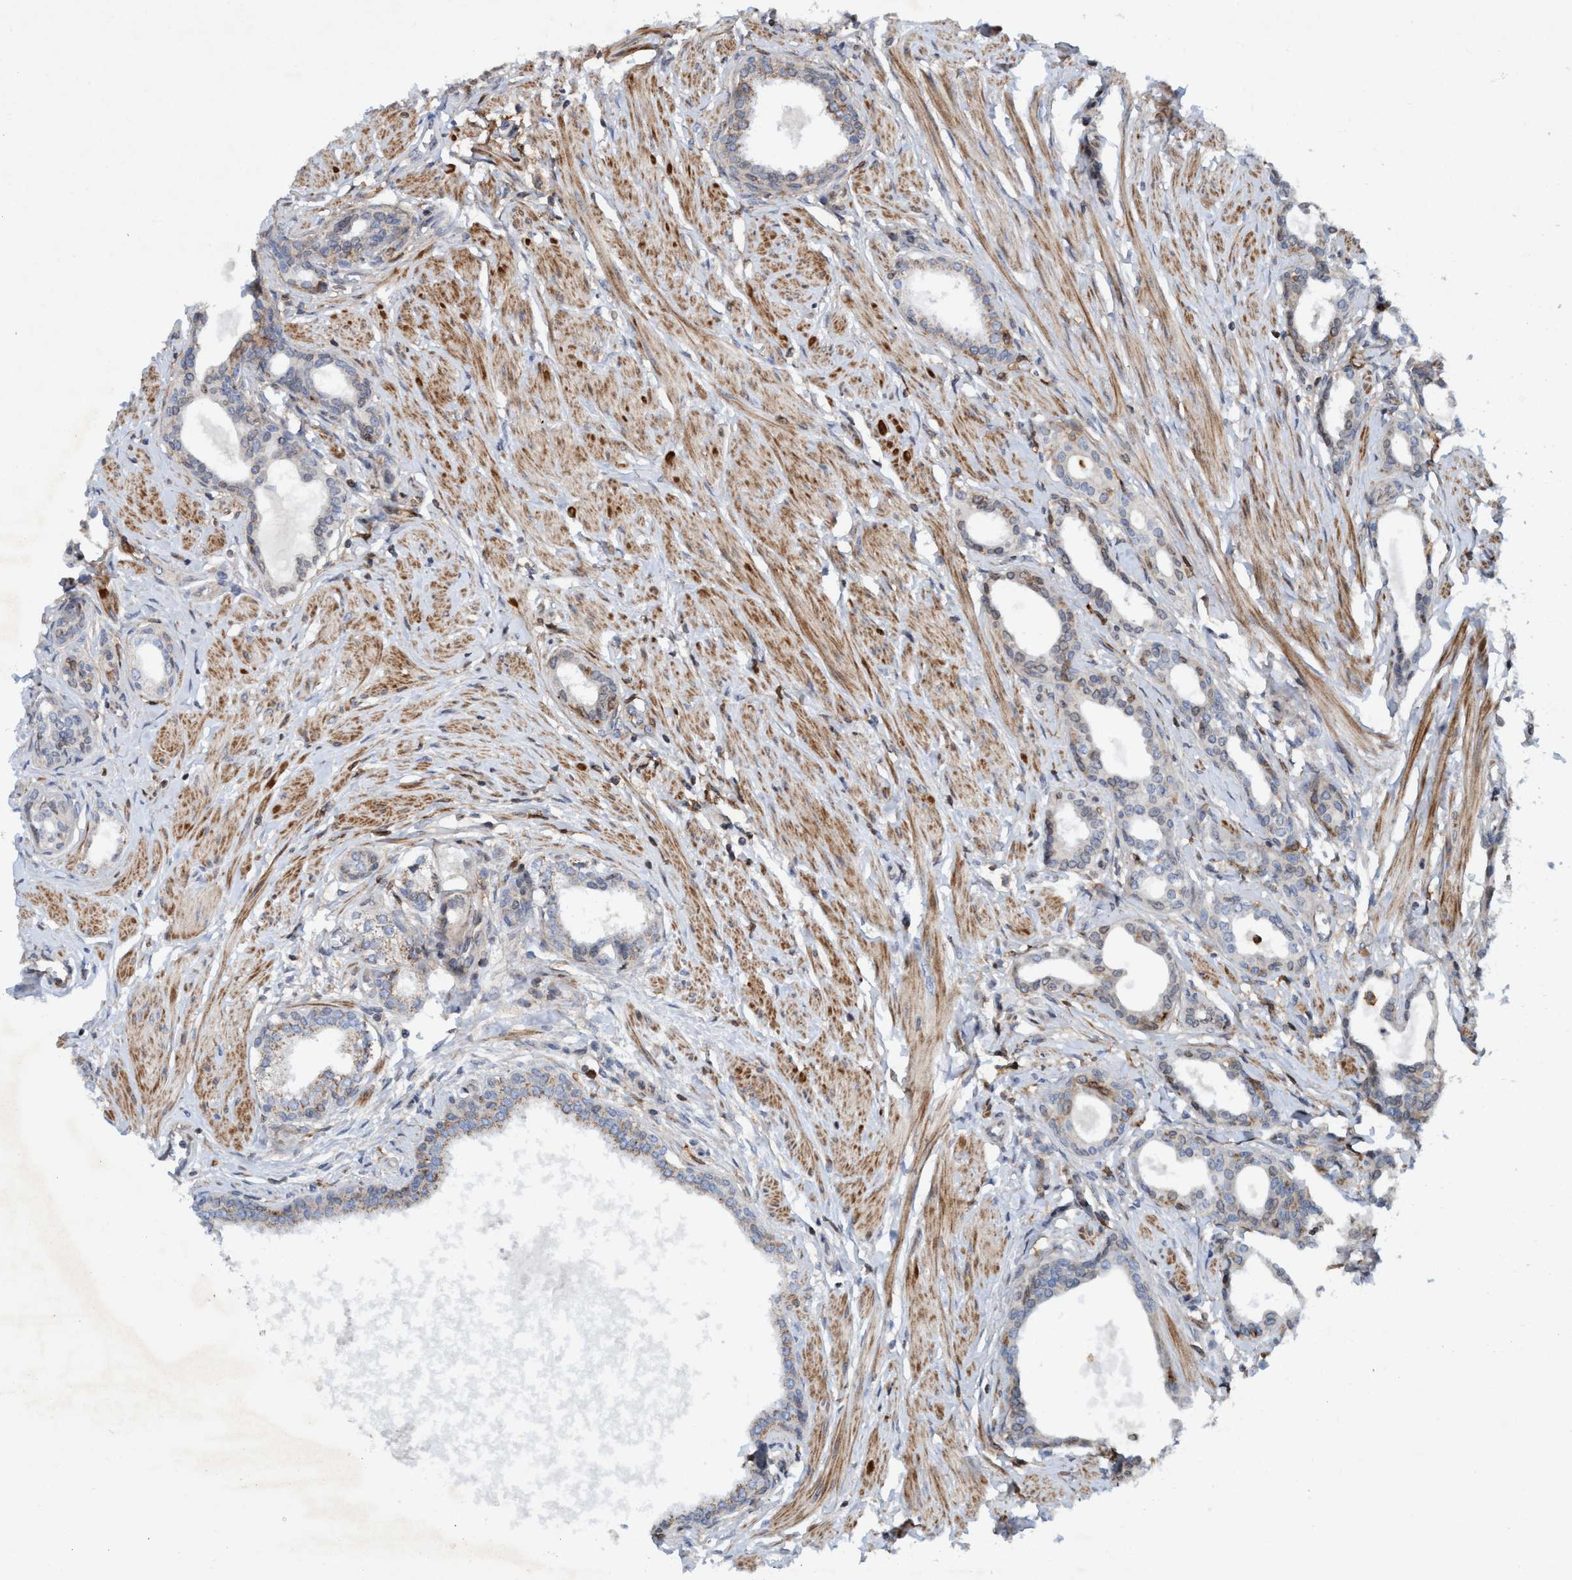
{"staining": {"intensity": "weak", "quantity": "<25%", "location": "cytoplasmic/membranous"}, "tissue": "prostate cancer", "cell_type": "Tumor cells", "image_type": "cancer", "snomed": [{"axis": "morphology", "description": "Adenocarcinoma, High grade"}, {"axis": "topography", "description": "Prostate"}], "caption": "High power microscopy image of an IHC histopathology image of prostate cancer, revealing no significant staining in tumor cells.", "gene": "SLC16A3", "patient": {"sex": "male", "age": 52}}